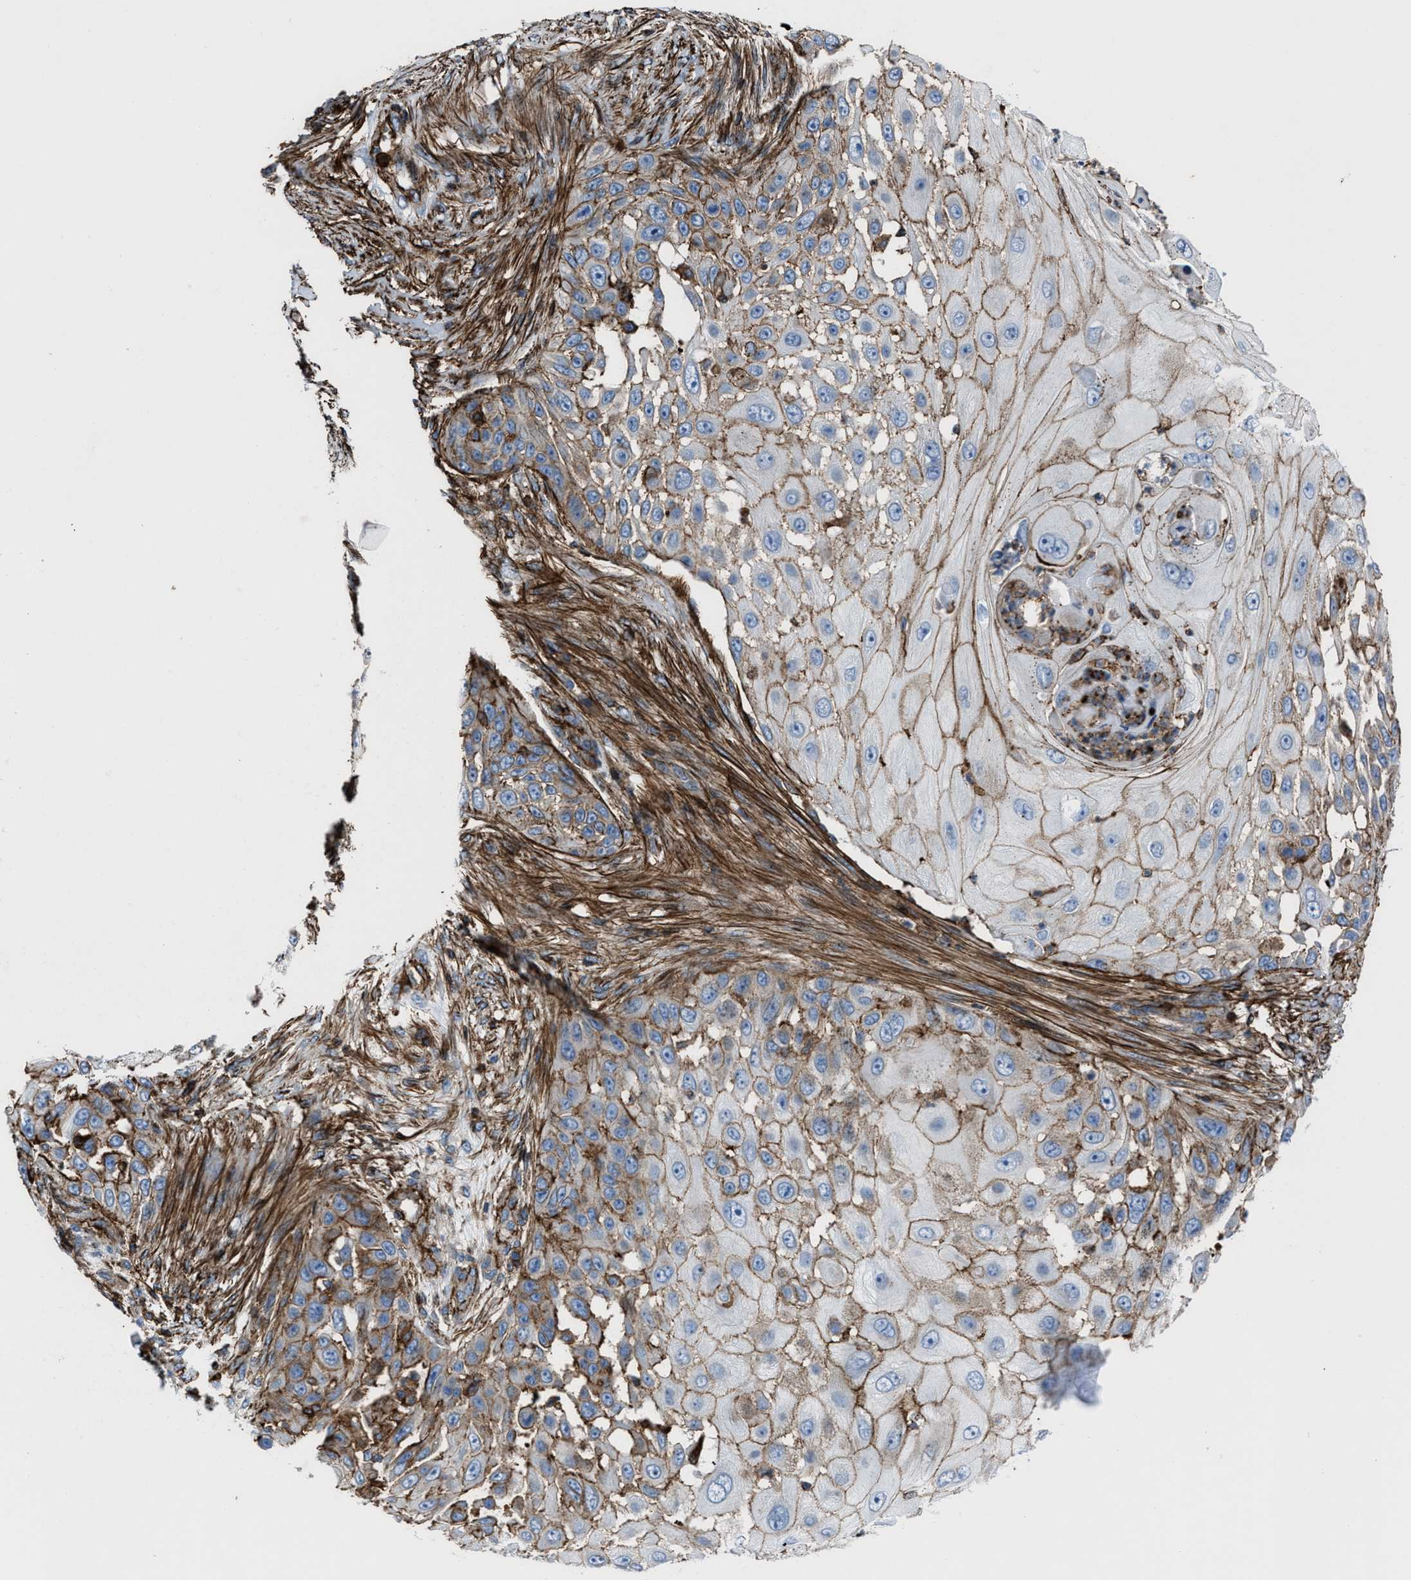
{"staining": {"intensity": "moderate", "quantity": ">75%", "location": "cytoplasmic/membranous"}, "tissue": "skin cancer", "cell_type": "Tumor cells", "image_type": "cancer", "snomed": [{"axis": "morphology", "description": "Squamous cell carcinoma, NOS"}, {"axis": "topography", "description": "Skin"}], "caption": "Immunohistochemistry (IHC) (DAB) staining of skin squamous cell carcinoma reveals moderate cytoplasmic/membranous protein staining in about >75% of tumor cells.", "gene": "AGPAT2", "patient": {"sex": "female", "age": 44}}